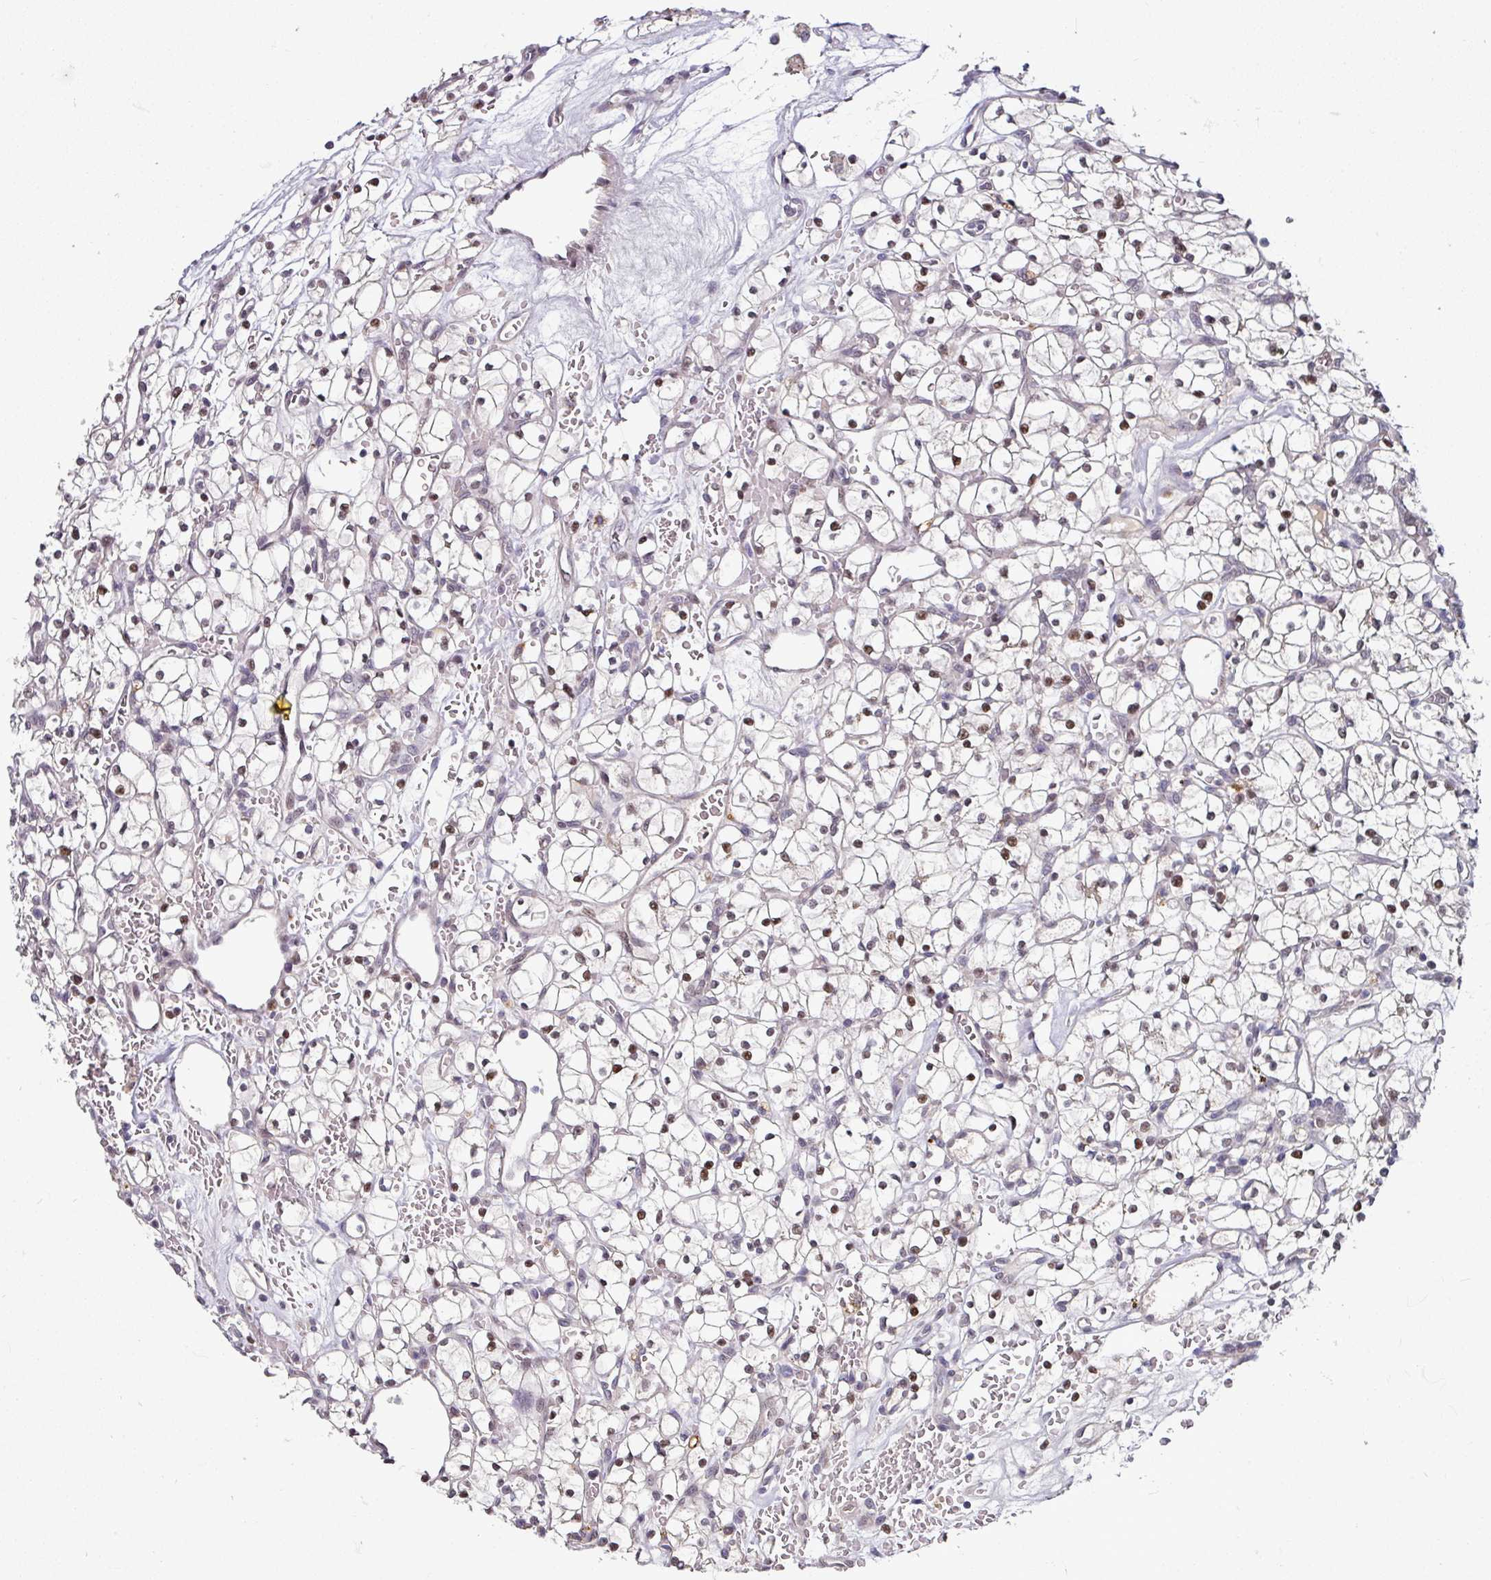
{"staining": {"intensity": "moderate", "quantity": "<25%", "location": "nuclear"}, "tissue": "renal cancer", "cell_type": "Tumor cells", "image_type": "cancer", "snomed": [{"axis": "morphology", "description": "Adenocarcinoma, NOS"}, {"axis": "topography", "description": "Kidney"}], "caption": "Tumor cells show low levels of moderate nuclear positivity in about <25% of cells in human renal cancer. The staining was performed using DAB to visualize the protein expression in brown, while the nuclei were stained in blue with hematoxylin (Magnification: 20x).", "gene": "SWSAP1", "patient": {"sex": "female", "age": 64}}